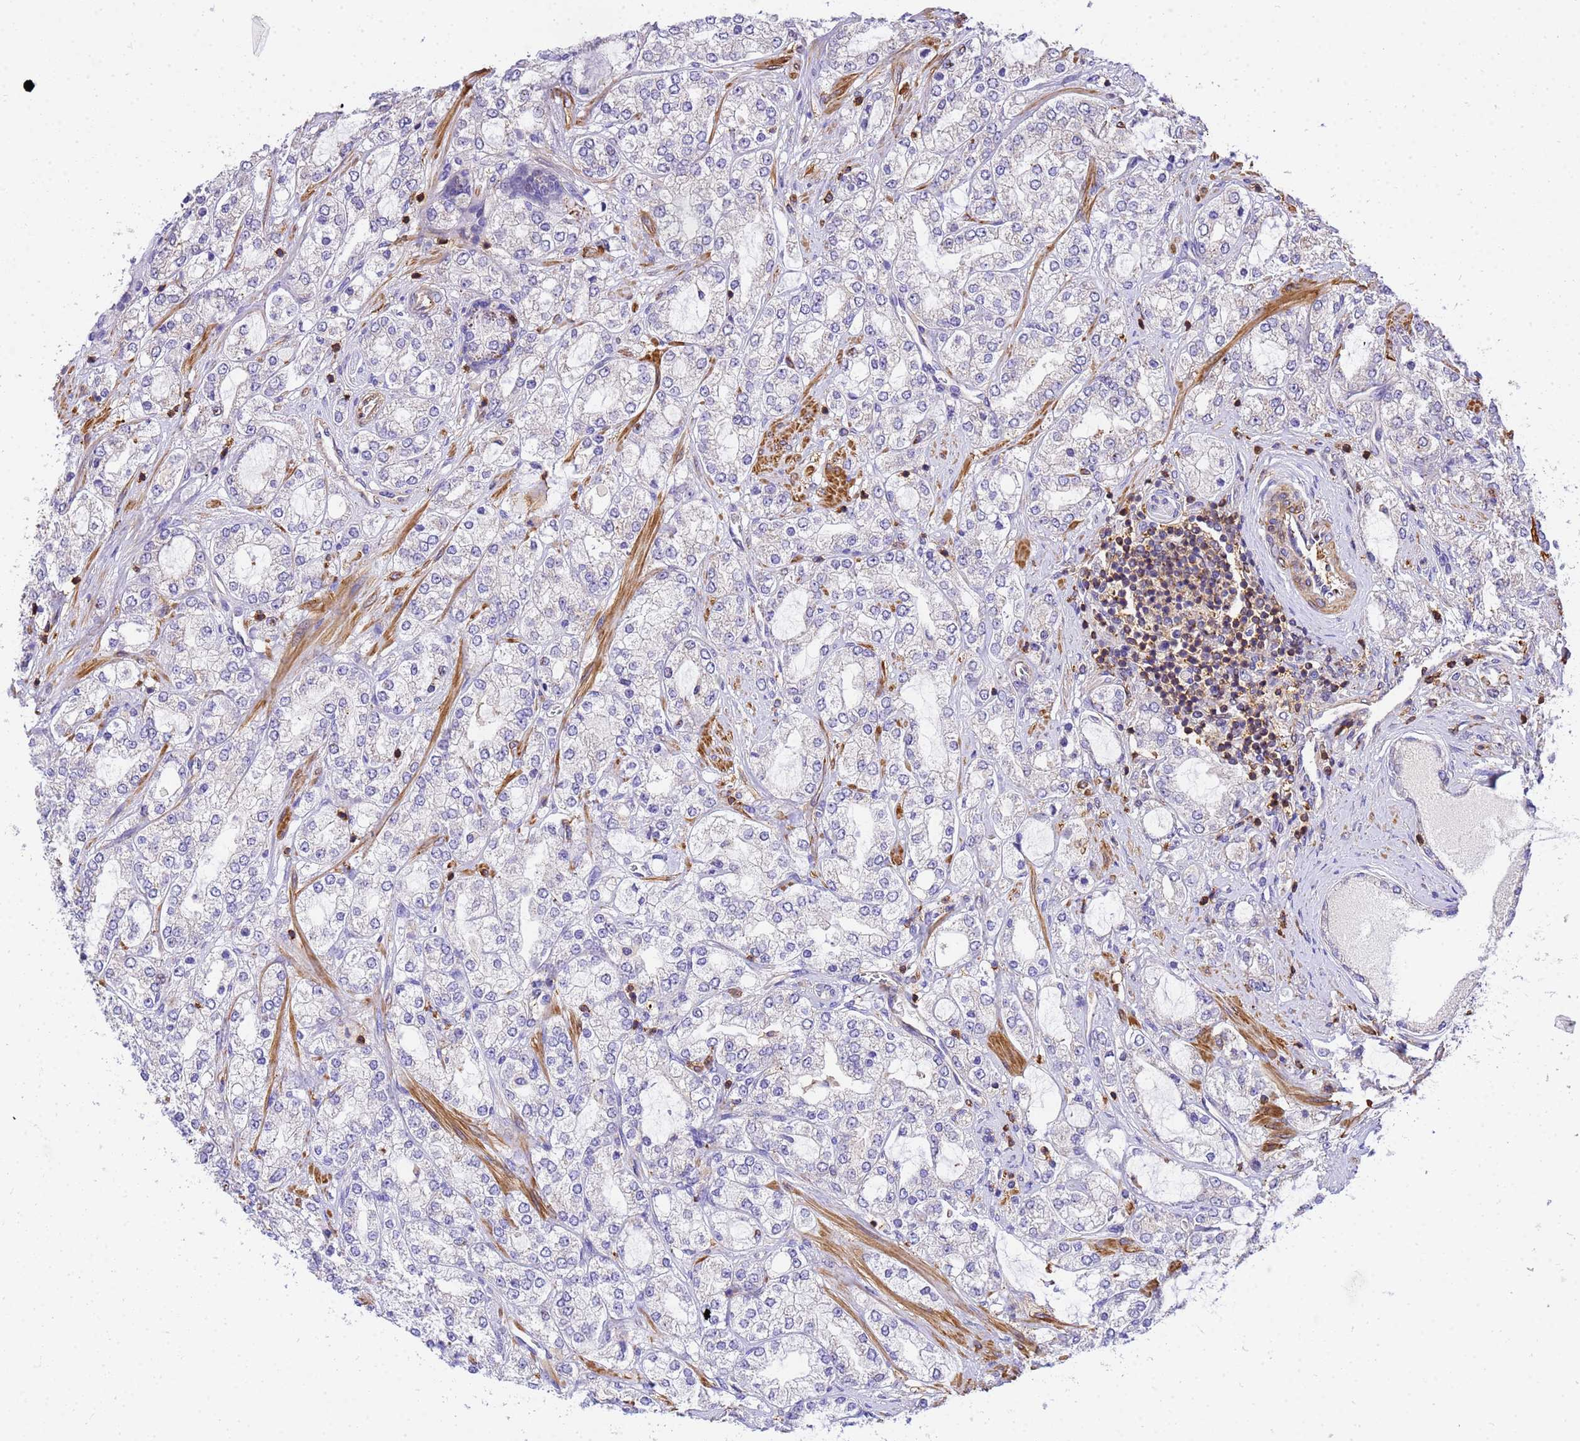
{"staining": {"intensity": "negative", "quantity": "none", "location": "none"}, "tissue": "prostate cancer", "cell_type": "Tumor cells", "image_type": "cancer", "snomed": [{"axis": "morphology", "description": "Adenocarcinoma, High grade"}, {"axis": "topography", "description": "Prostate"}], "caption": "Prostate adenocarcinoma (high-grade) was stained to show a protein in brown. There is no significant staining in tumor cells.", "gene": "WDR64", "patient": {"sex": "male", "age": 64}}